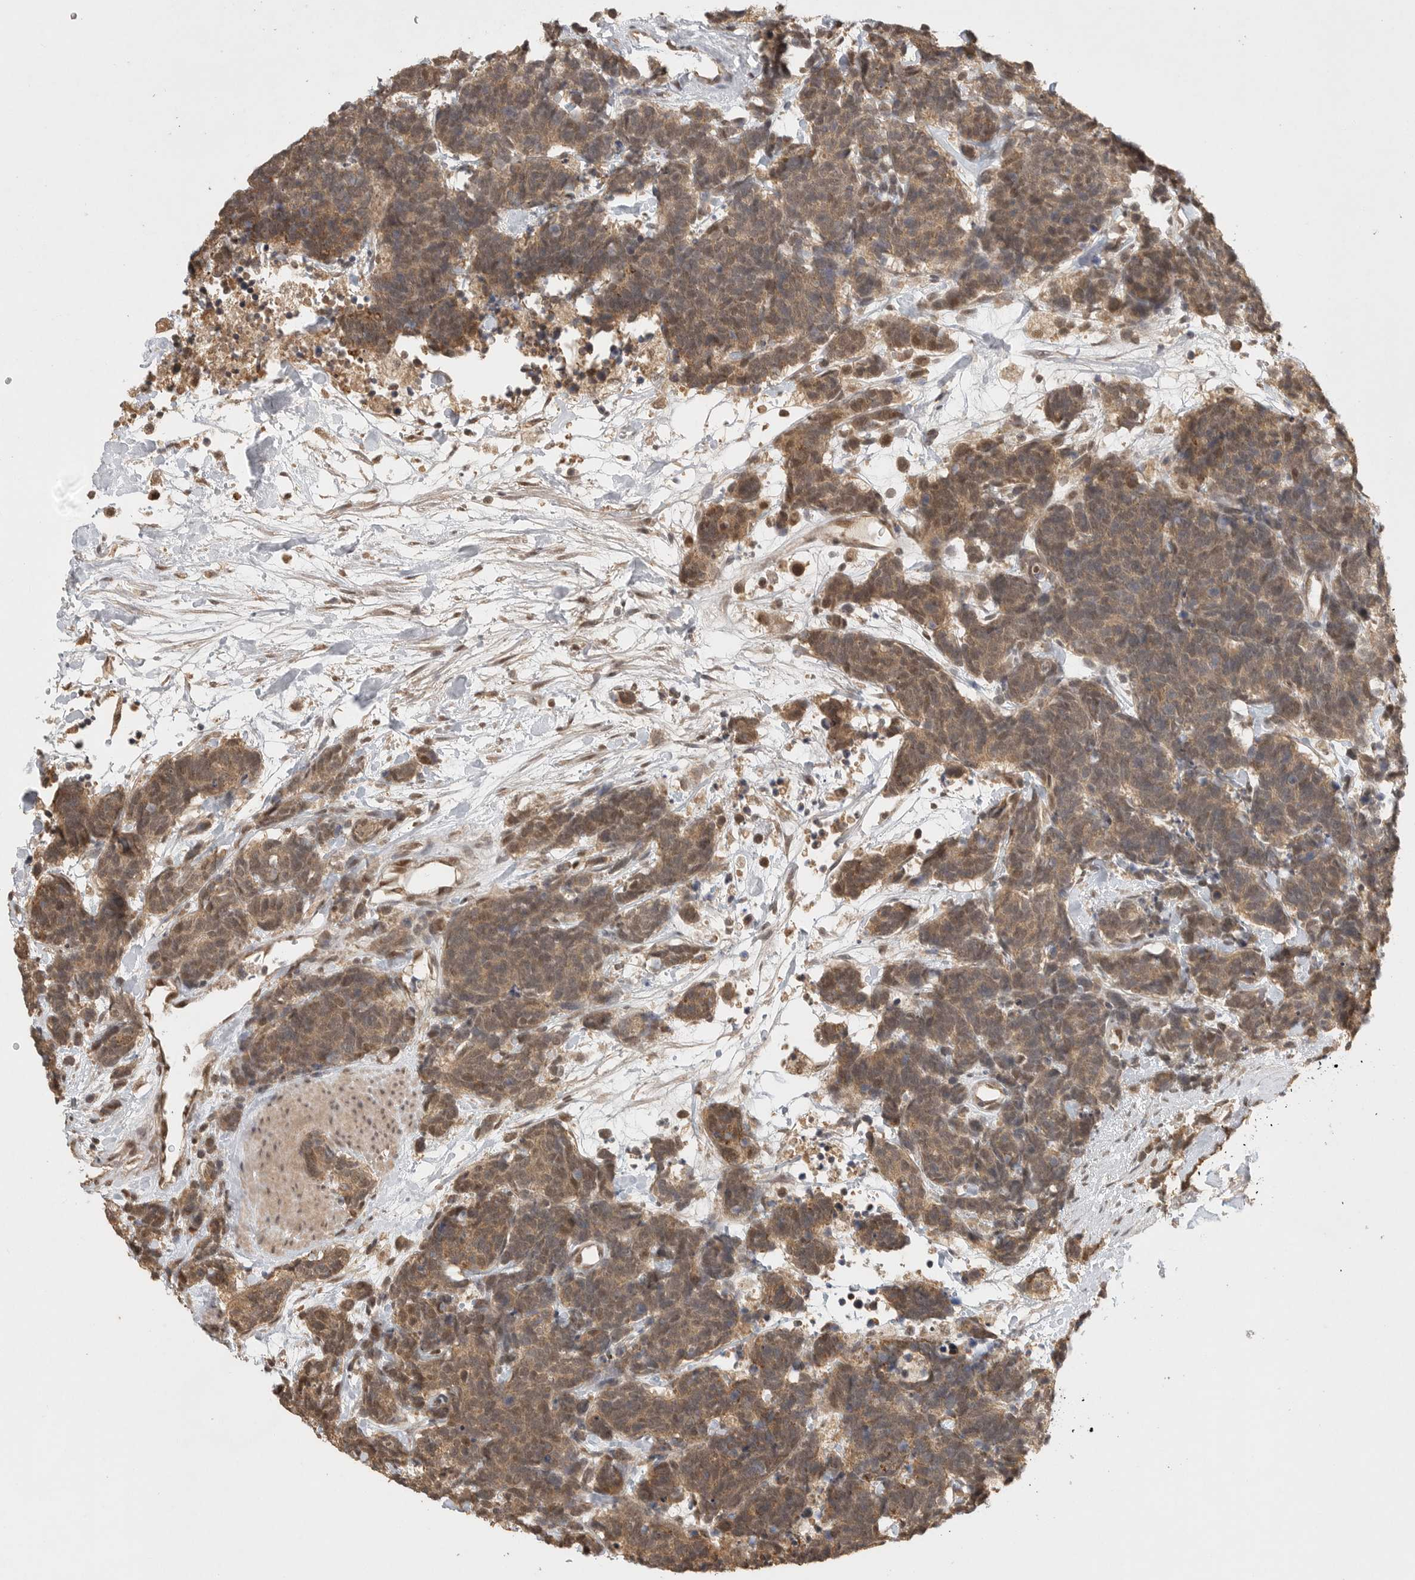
{"staining": {"intensity": "moderate", "quantity": ">75%", "location": "cytoplasmic/membranous,nuclear"}, "tissue": "carcinoid", "cell_type": "Tumor cells", "image_type": "cancer", "snomed": [{"axis": "morphology", "description": "Carcinoma, NOS"}, {"axis": "morphology", "description": "Carcinoid, malignant, NOS"}, {"axis": "topography", "description": "Urinary bladder"}], "caption": "IHC (DAB (3,3'-diaminobenzidine)) staining of human carcinoid shows moderate cytoplasmic/membranous and nuclear protein positivity in about >75% of tumor cells. The protein of interest is stained brown, and the nuclei are stained in blue (DAB IHC with brightfield microscopy, high magnification).", "gene": "DFFA", "patient": {"sex": "male", "age": 57}}